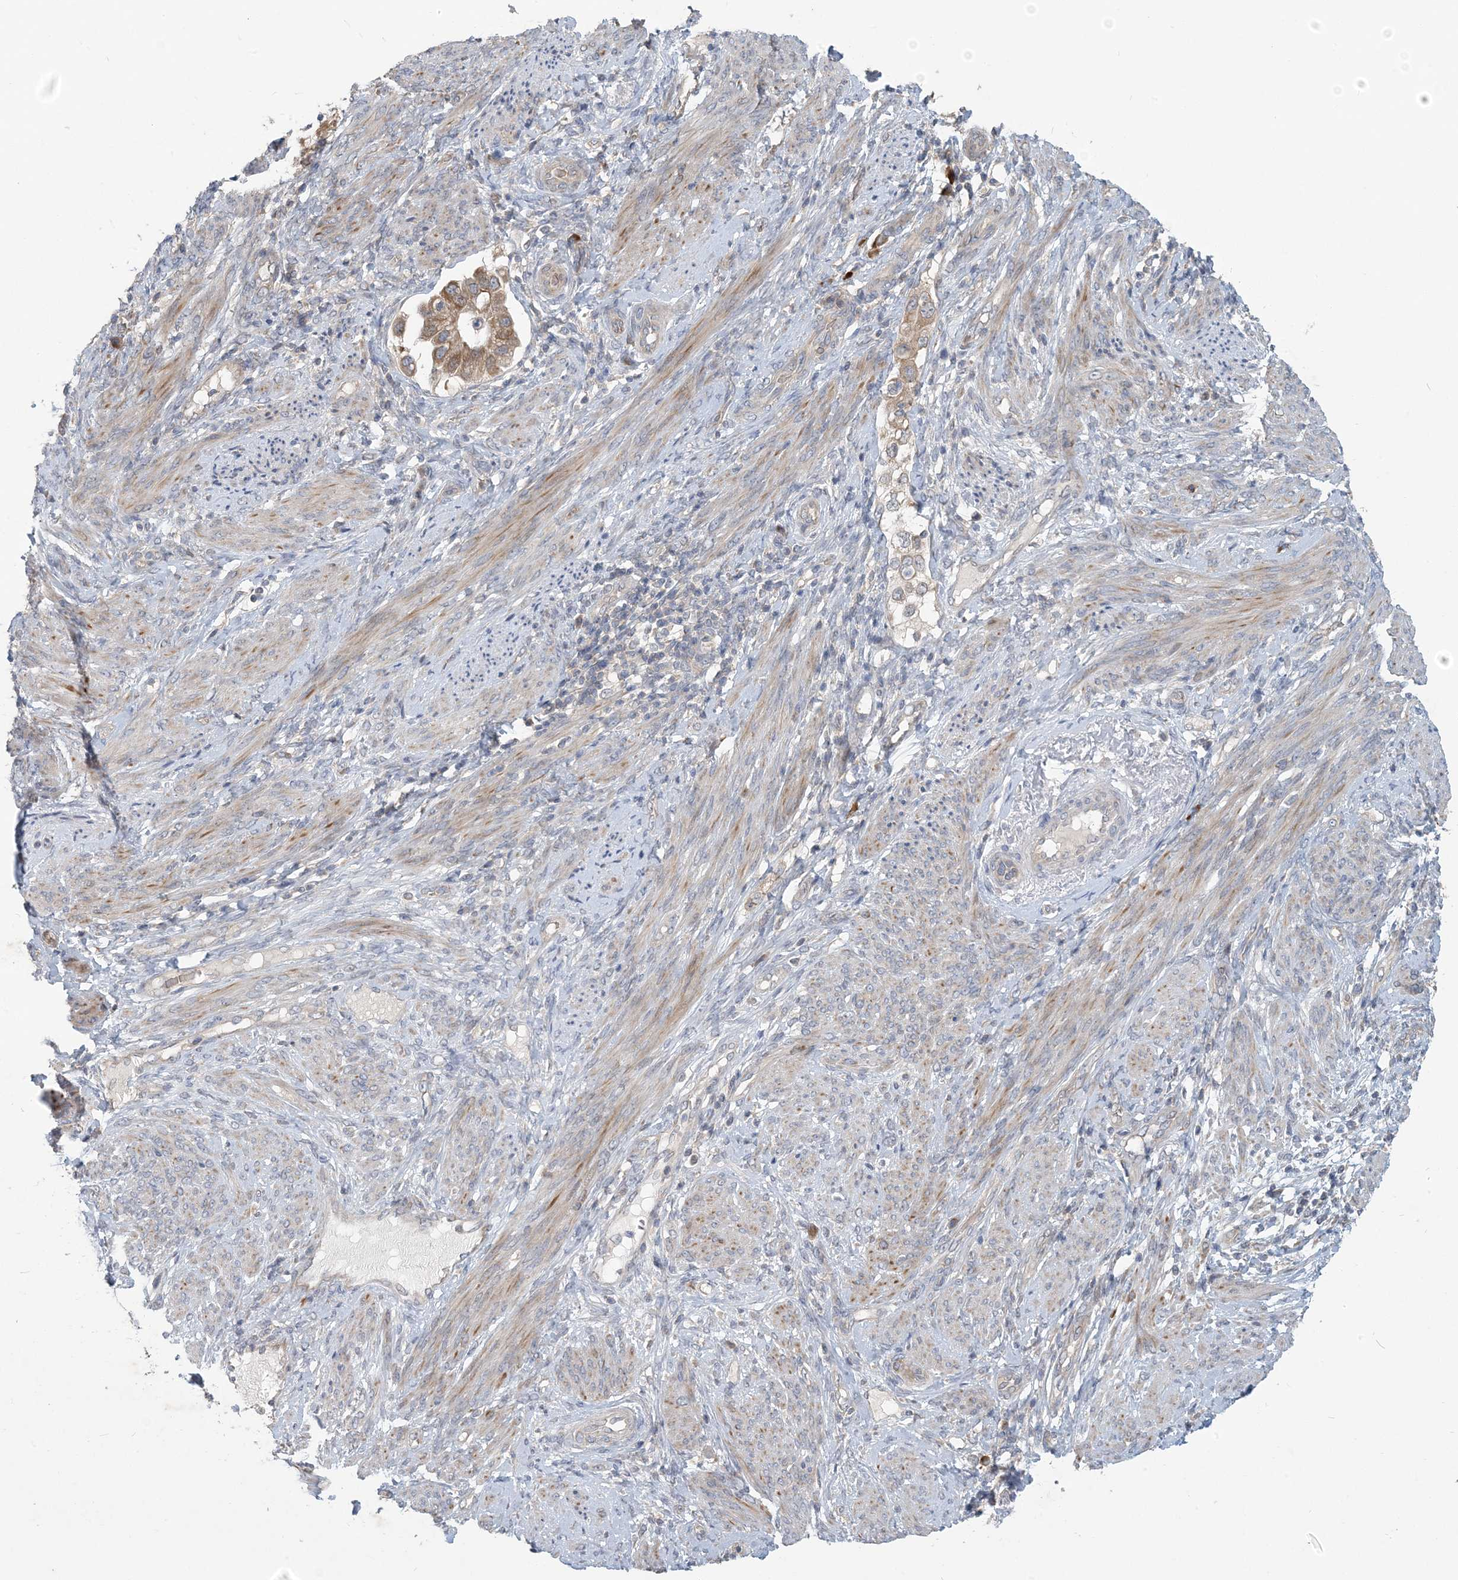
{"staining": {"intensity": "moderate", "quantity": "25%-75%", "location": "cytoplasmic/membranous"}, "tissue": "endometrial cancer", "cell_type": "Tumor cells", "image_type": "cancer", "snomed": [{"axis": "morphology", "description": "Adenocarcinoma, NOS"}, {"axis": "topography", "description": "Endometrium"}], "caption": "An IHC micrograph of tumor tissue is shown. Protein staining in brown shows moderate cytoplasmic/membranous positivity in endometrial cancer (adenocarcinoma) within tumor cells.", "gene": "PUSL1", "patient": {"sex": "female", "age": 85}}